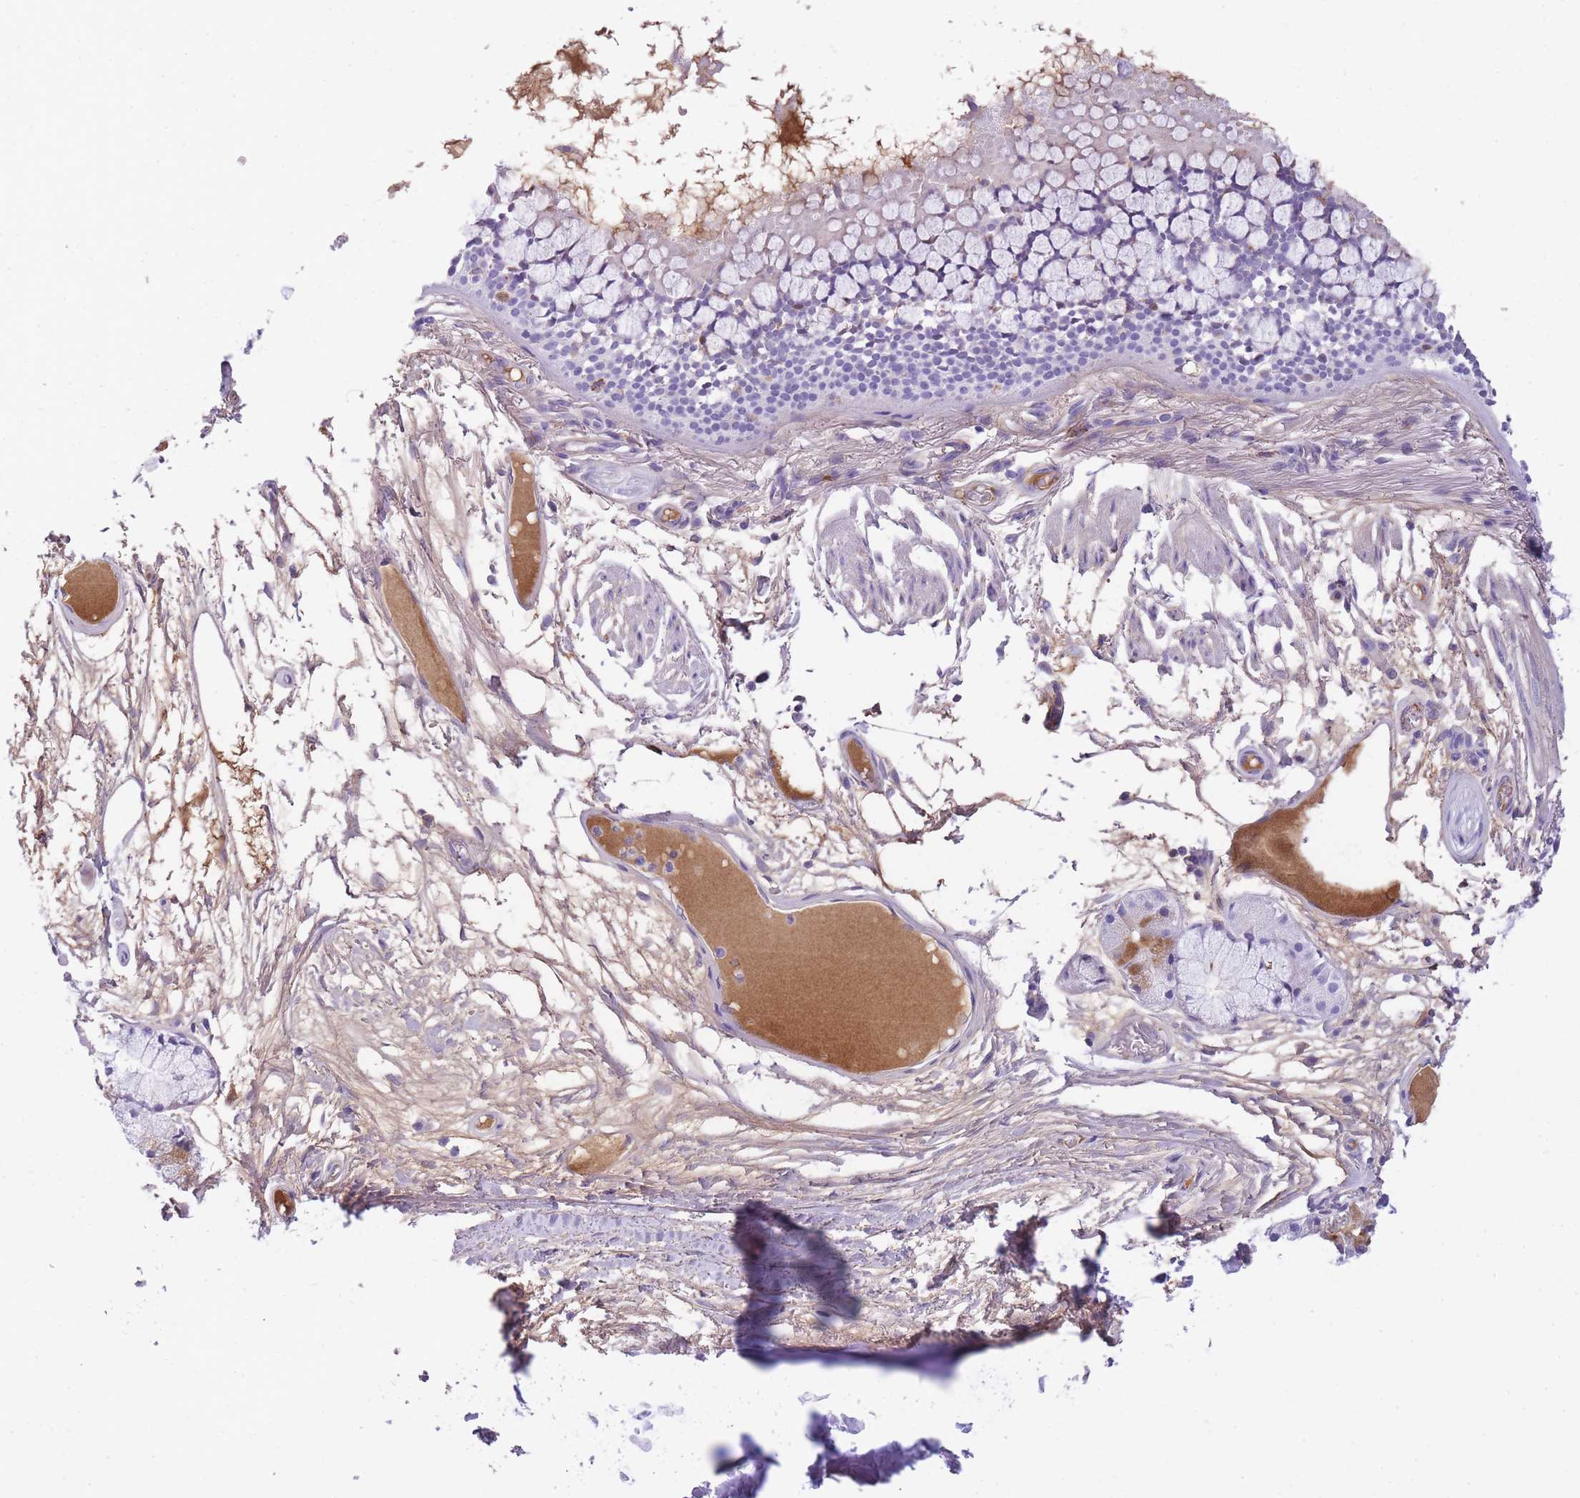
{"staining": {"intensity": "moderate", "quantity": "25%-75%", "location": "cytoplasmic/membranous"}, "tissue": "bronchus", "cell_type": "Respiratory epithelial cells", "image_type": "normal", "snomed": [{"axis": "morphology", "description": "Normal tissue, NOS"}, {"axis": "topography", "description": "Bronchus"}], "caption": "Moderate cytoplasmic/membranous protein staining is identified in about 25%-75% of respiratory epithelial cells in bronchus. The staining is performed using DAB brown chromogen to label protein expression. The nuclei are counter-stained blue using hematoxylin.", "gene": "GNAT1", "patient": {"sex": "male", "age": 70}}